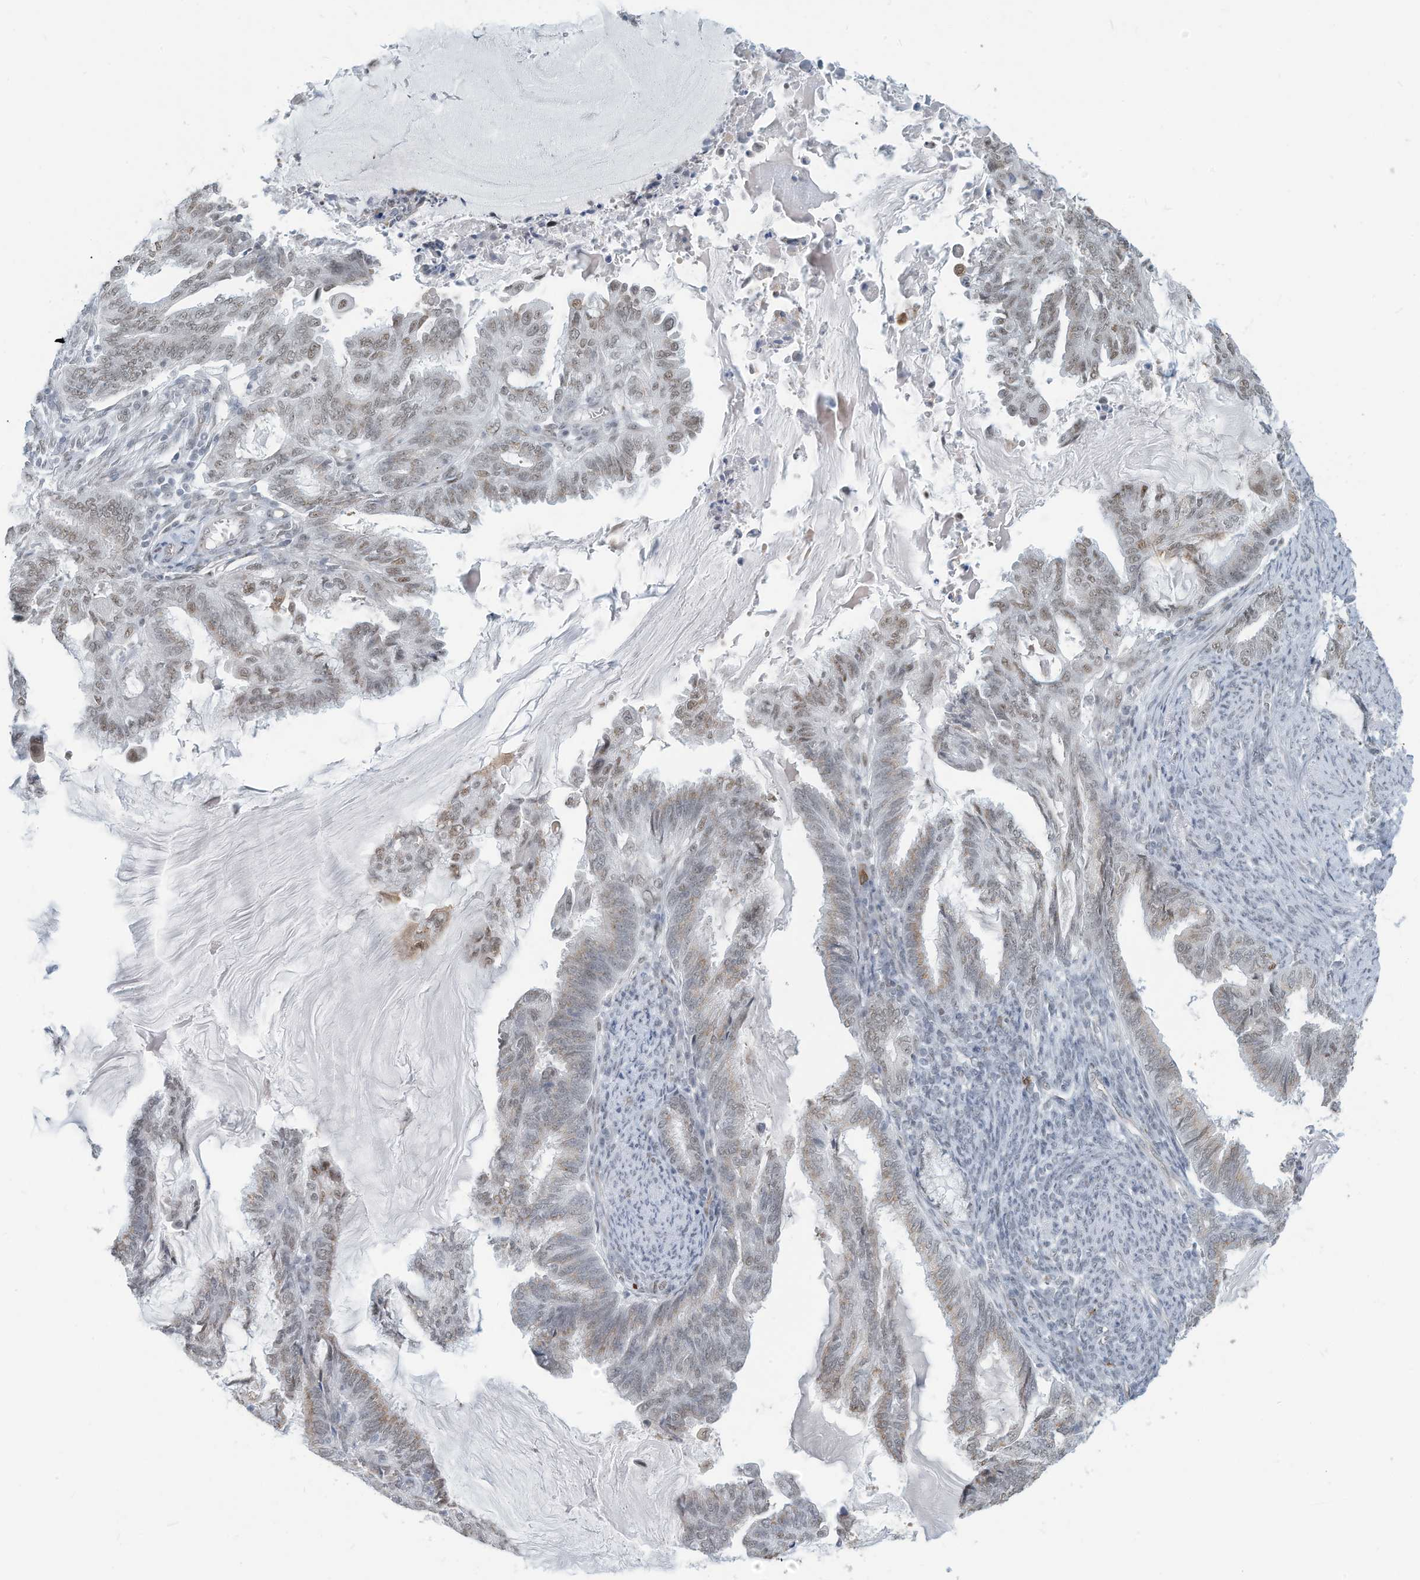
{"staining": {"intensity": "moderate", "quantity": "25%-75%", "location": "nuclear"}, "tissue": "endometrial cancer", "cell_type": "Tumor cells", "image_type": "cancer", "snomed": [{"axis": "morphology", "description": "Adenocarcinoma, NOS"}, {"axis": "topography", "description": "Endometrium"}], "caption": "Endometrial adenocarcinoma stained with a brown dye displays moderate nuclear positive expression in approximately 25%-75% of tumor cells.", "gene": "SARNP", "patient": {"sex": "female", "age": 86}}